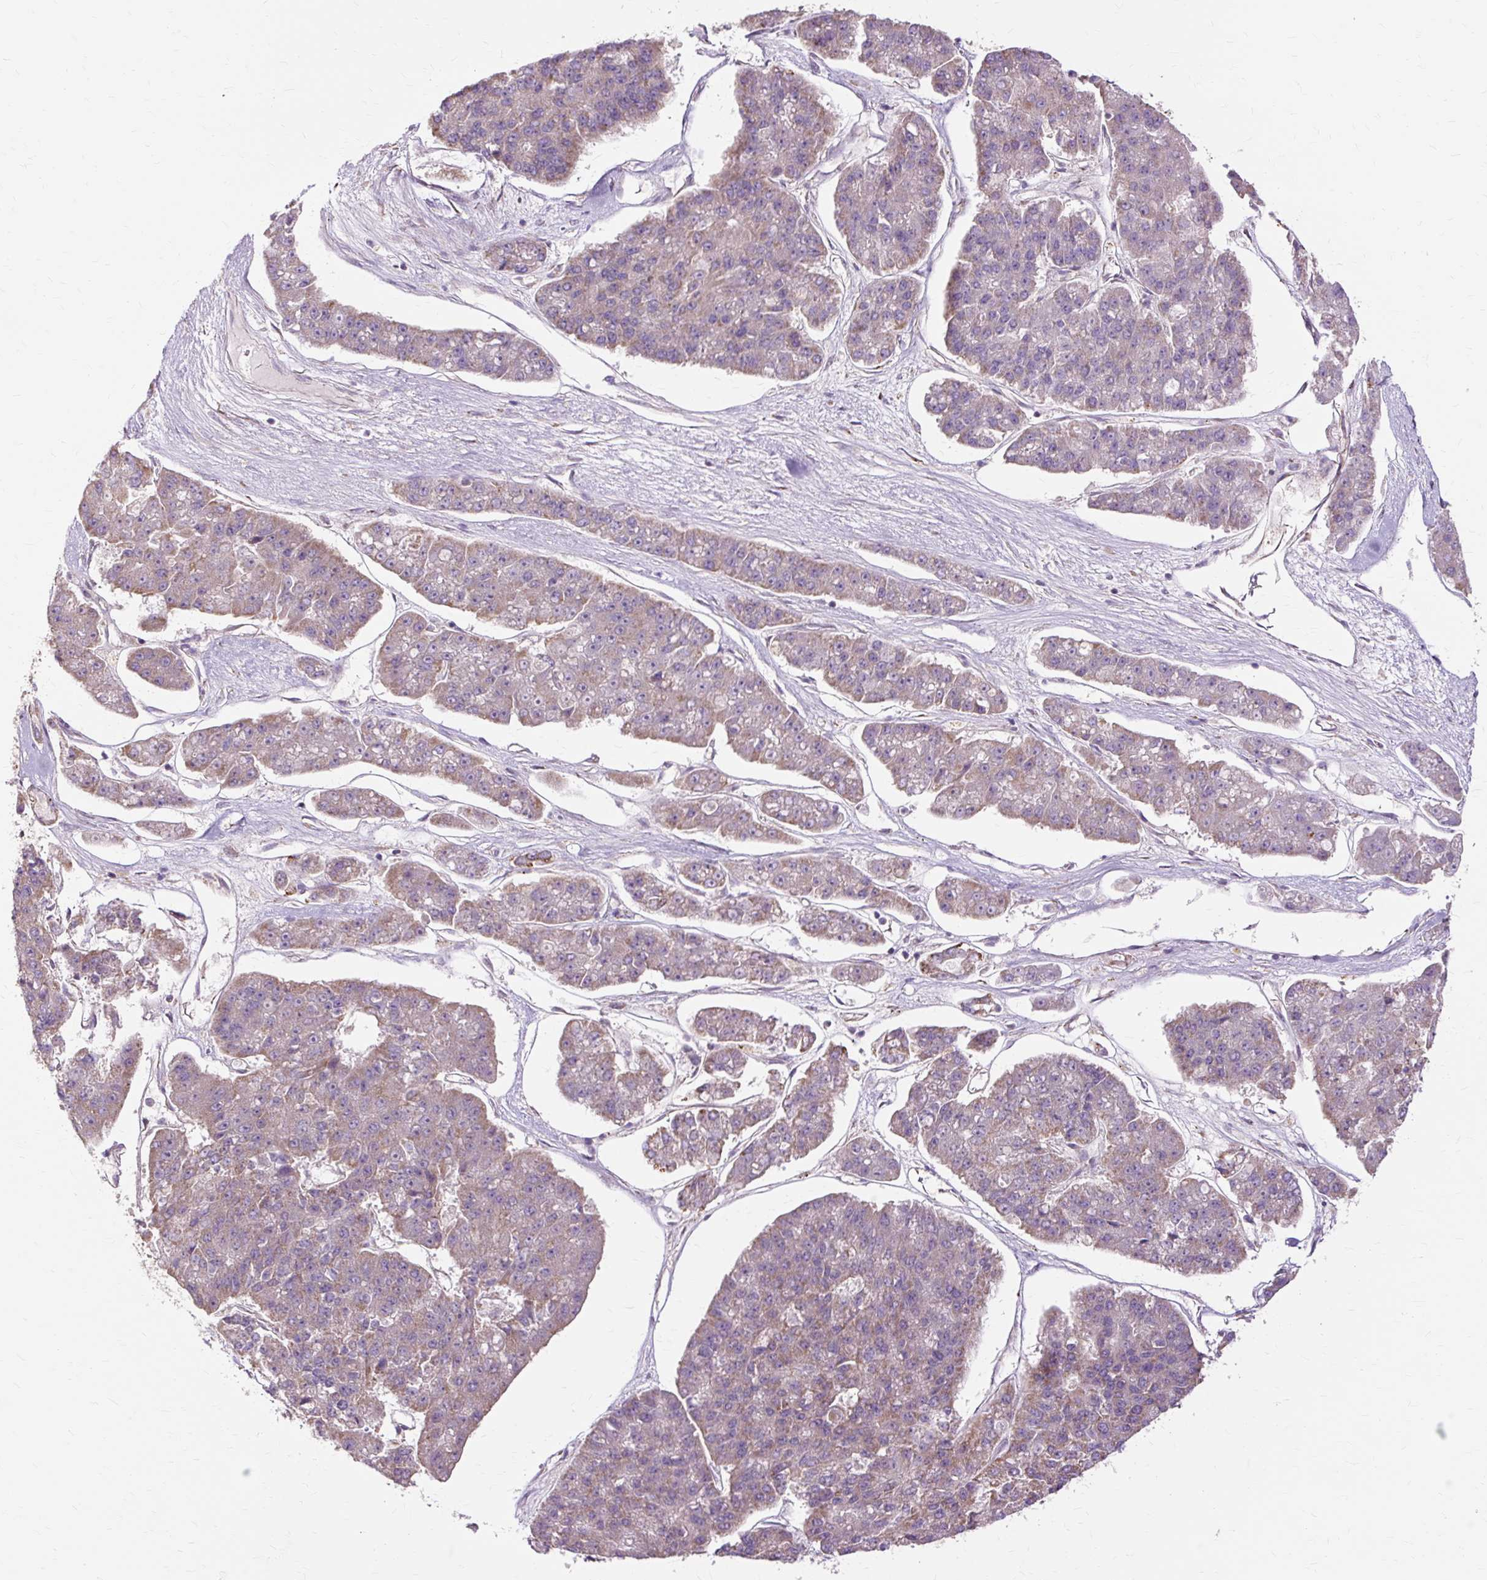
{"staining": {"intensity": "weak", "quantity": "25%-75%", "location": "cytoplasmic/membranous"}, "tissue": "pancreatic cancer", "cell_type": "Tumor cells", "image_type": "cancer", "snomed": [{"axis": "morphology", "description": "Adenocarcinoma, NOS"}, {"axis": "topography", "description": "Pancreas"}], "caption": "Immunohistochemical staining of pancreatic adenocarcinoma displays weak cytoplasmic/membranous protein positivity in approximately 25%-75% of tumor cells.", "gene": "PDZD2", "patient": {"sex": "male", "age": 50}}